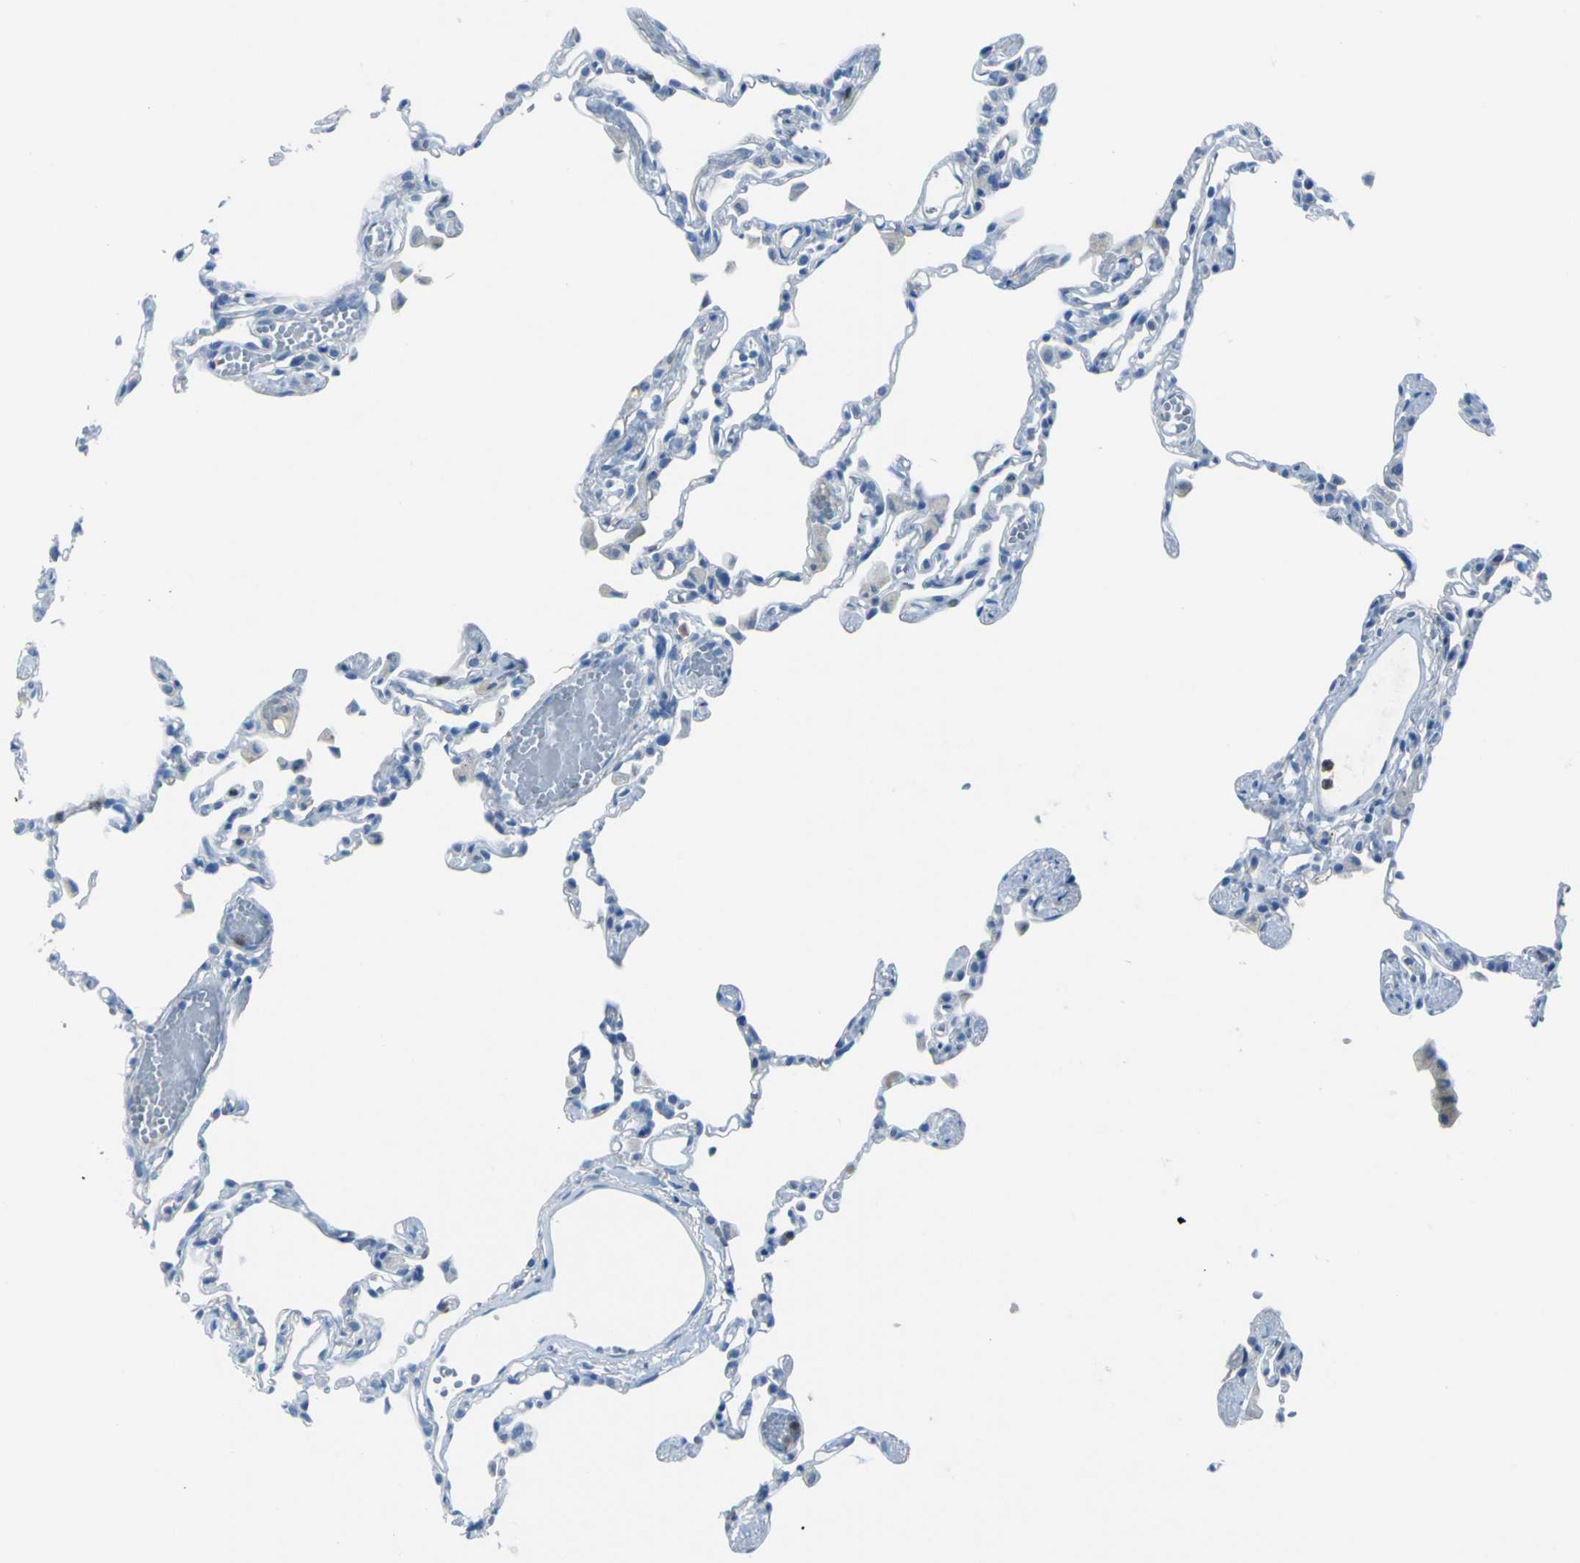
{"staining": {"intensity": "negative", "quantity": "none", "location": "none"}, "tissue": "lung", "cell_type": "Alveolar cells", "image_type": "normal", "snomed": [{"axis": "morphology", "description": "Normal tissue, NOS"}, {"axis": "topography", "description": "Lung"}], "caption": "Immunohistochemistry micrograph of unremarkable lung stained for a protein (brown), which demonstrates no positivity in alveolar cells.", "gene": "ZNF557", "patient": {"sex": "female", "age": 49}}